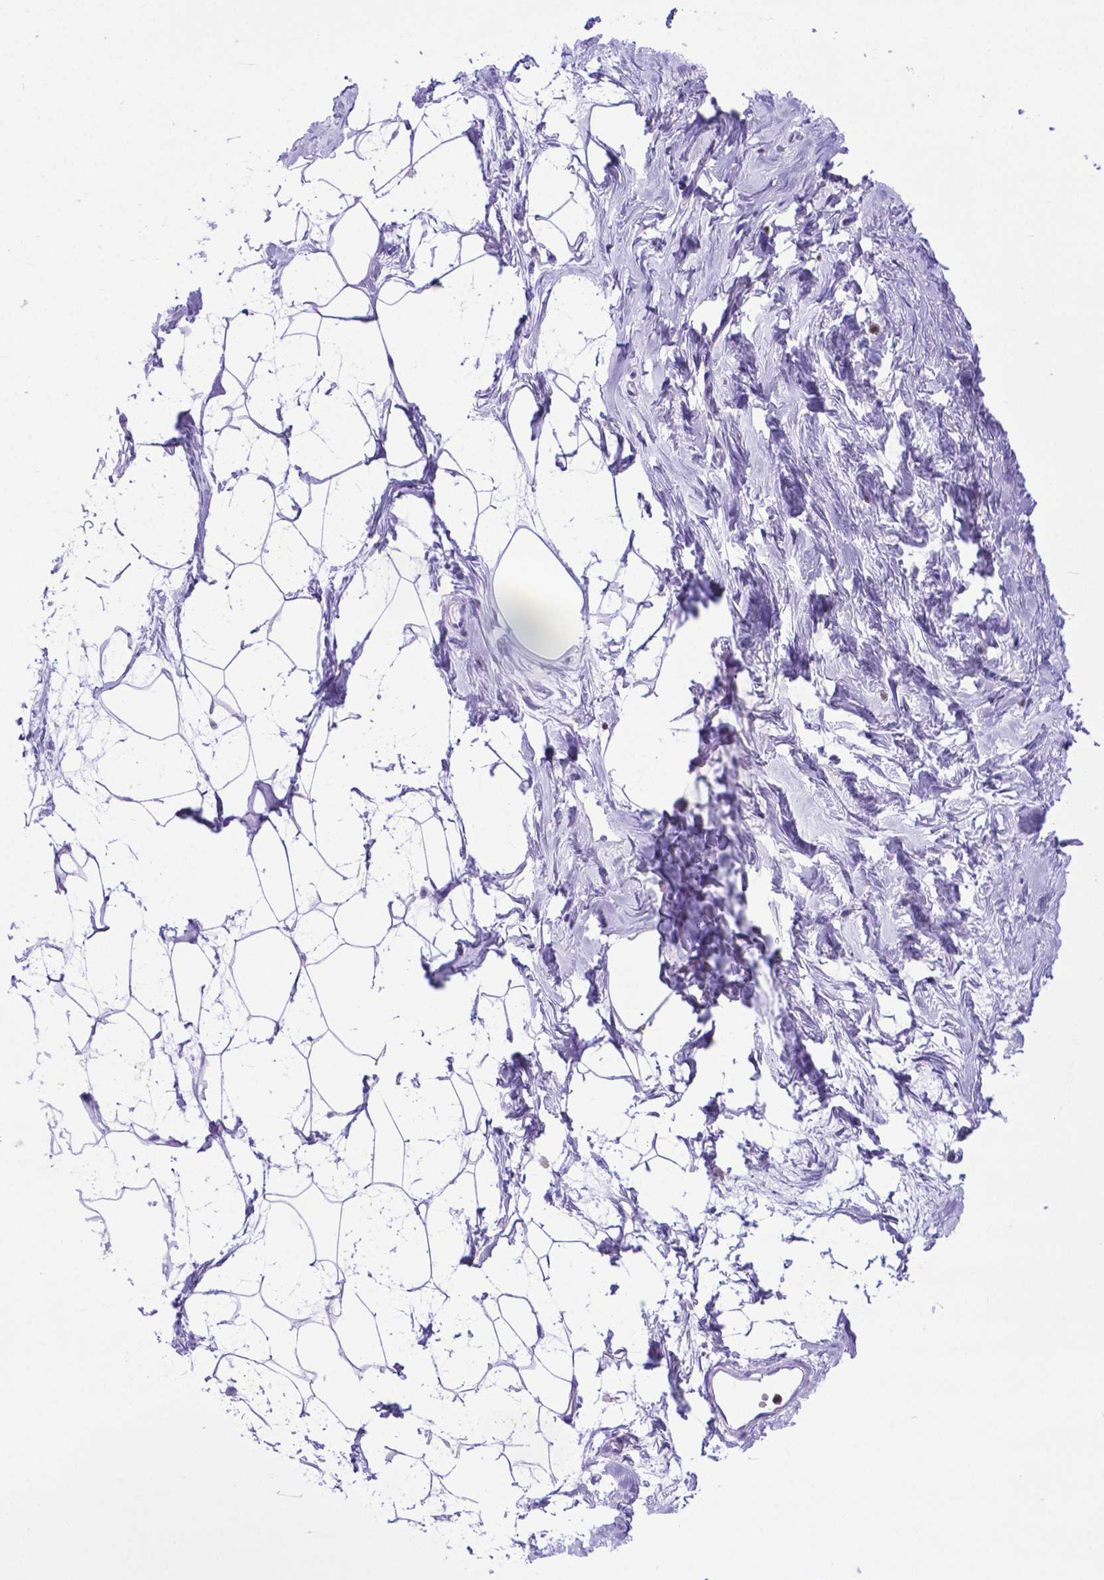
{"staining": {"intensity": "negative", "quantity": "none", "location": "none"}, "tissue": "breast", "cell_type": "Adipocytes", "image_type": "normal", "snomed": [{"axis": "morphology", "description": "Normal tissue, NOS"}, {"axis": "topography", "description": "Breast"}], "caption": "The immunohistochemistry (IHC) histopathology image has no significant positivity in adipocytes of breast.", "gene": "LZTR1", "patient": {"sex": "female", "age": 45}}